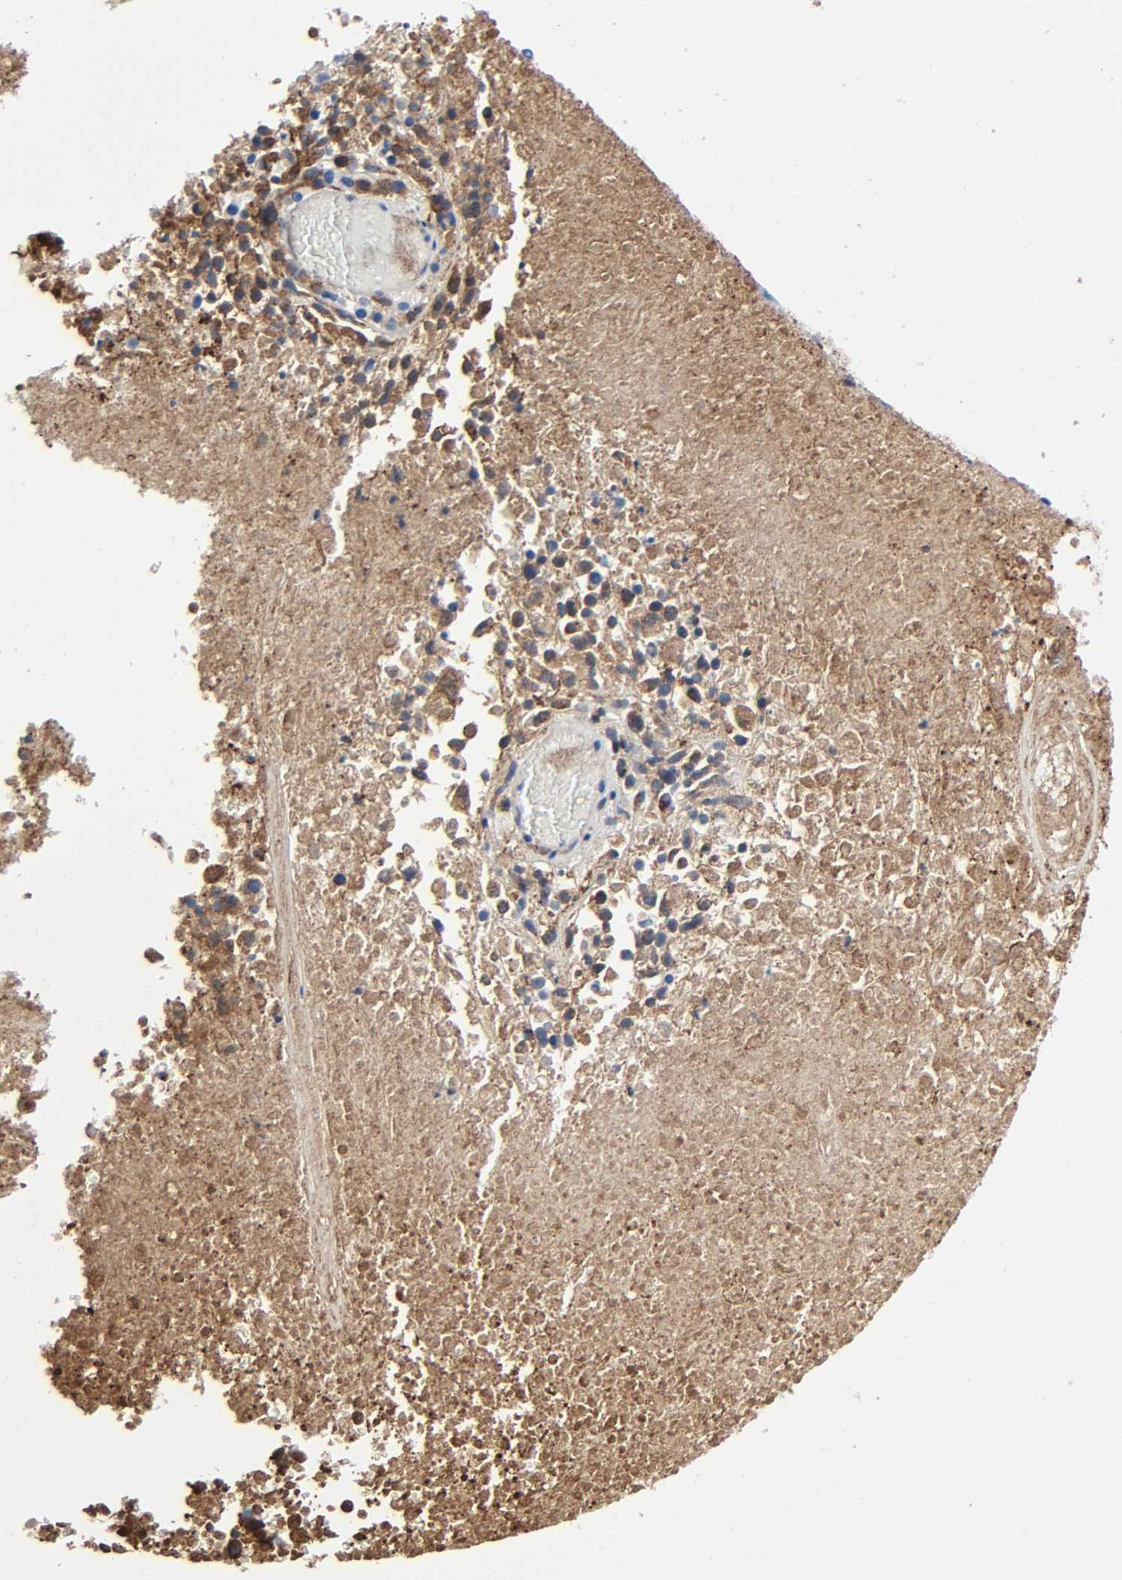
{"staining": {"intensity": "negative", "quantity": "none", "location": "none"}, "tissue": "melanoma", "cell_type": "Tumor cells", "image_type": "cancer", "snomed": [{"axis": "morphology", "description": "Malignant melanoma, Metastatic site"}, {"axis": "topography", "description": "Cerebral cortex"}], "caption": "Tumor cells show no significant positivity in melanoma.", "gene": "C3", "patient": {"sex": "female", "age": 52}}